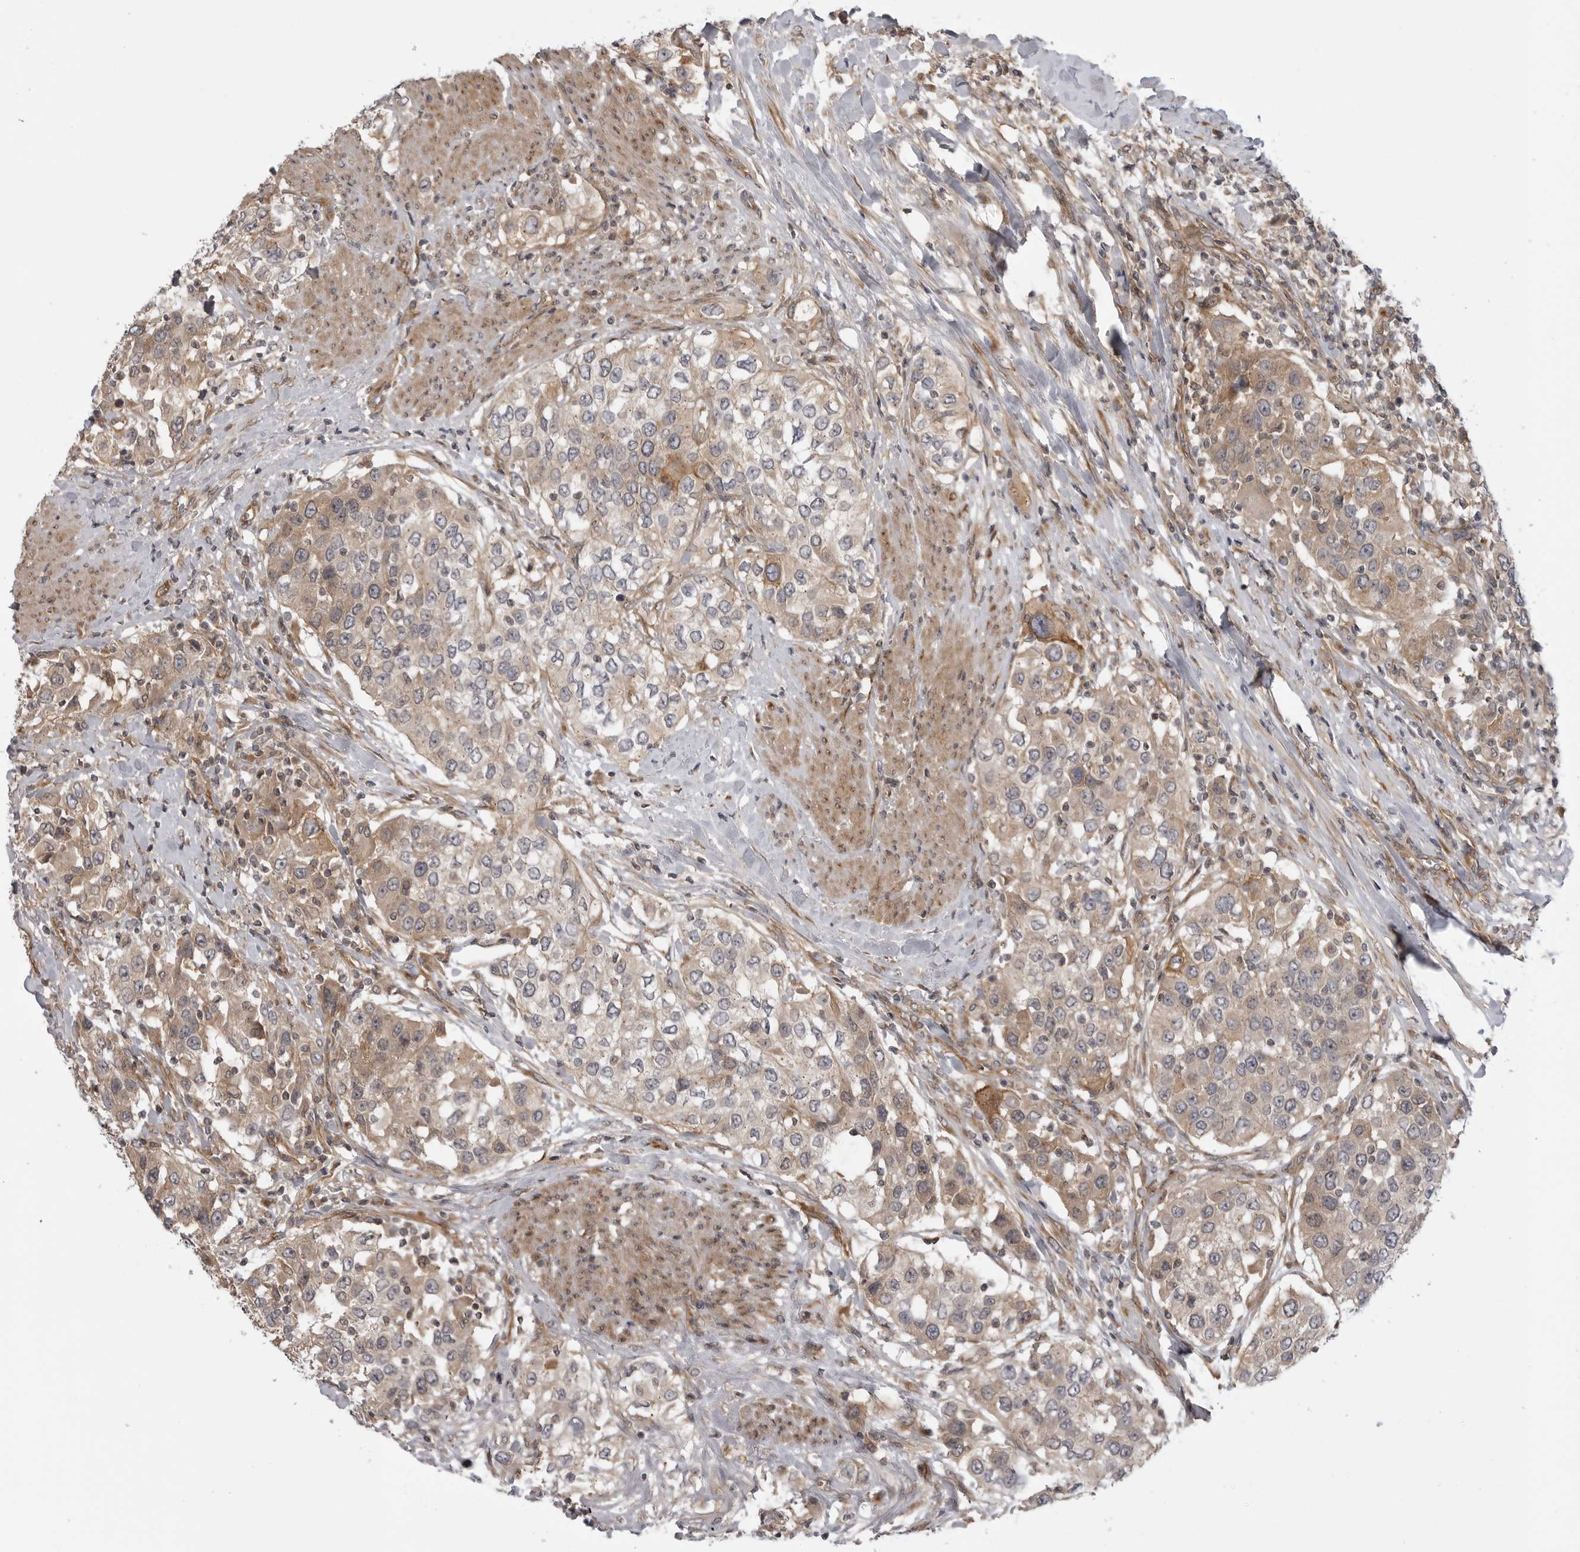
{"staining": {"intensity": "weak", "quantity": "25%-75%", "location": "cytoplasmic/membranous"}, "tissue": "urothelial cancer", "cell_type": "Tumor cells", "image_type": "cancer", "snomed": [{"axis": "morphology", "description": "Urothelial carcinoma, High grade"}, {"axis": "topography", "description": "Urinary bladder"}], "caption": "Tumor cells demonstrate weak cytoplasmic/membranous expression in about 25%-75% of cells in urothelial cancer.", "gene": "LRRC45", "patient": {"sex": "female", "age": 80}}